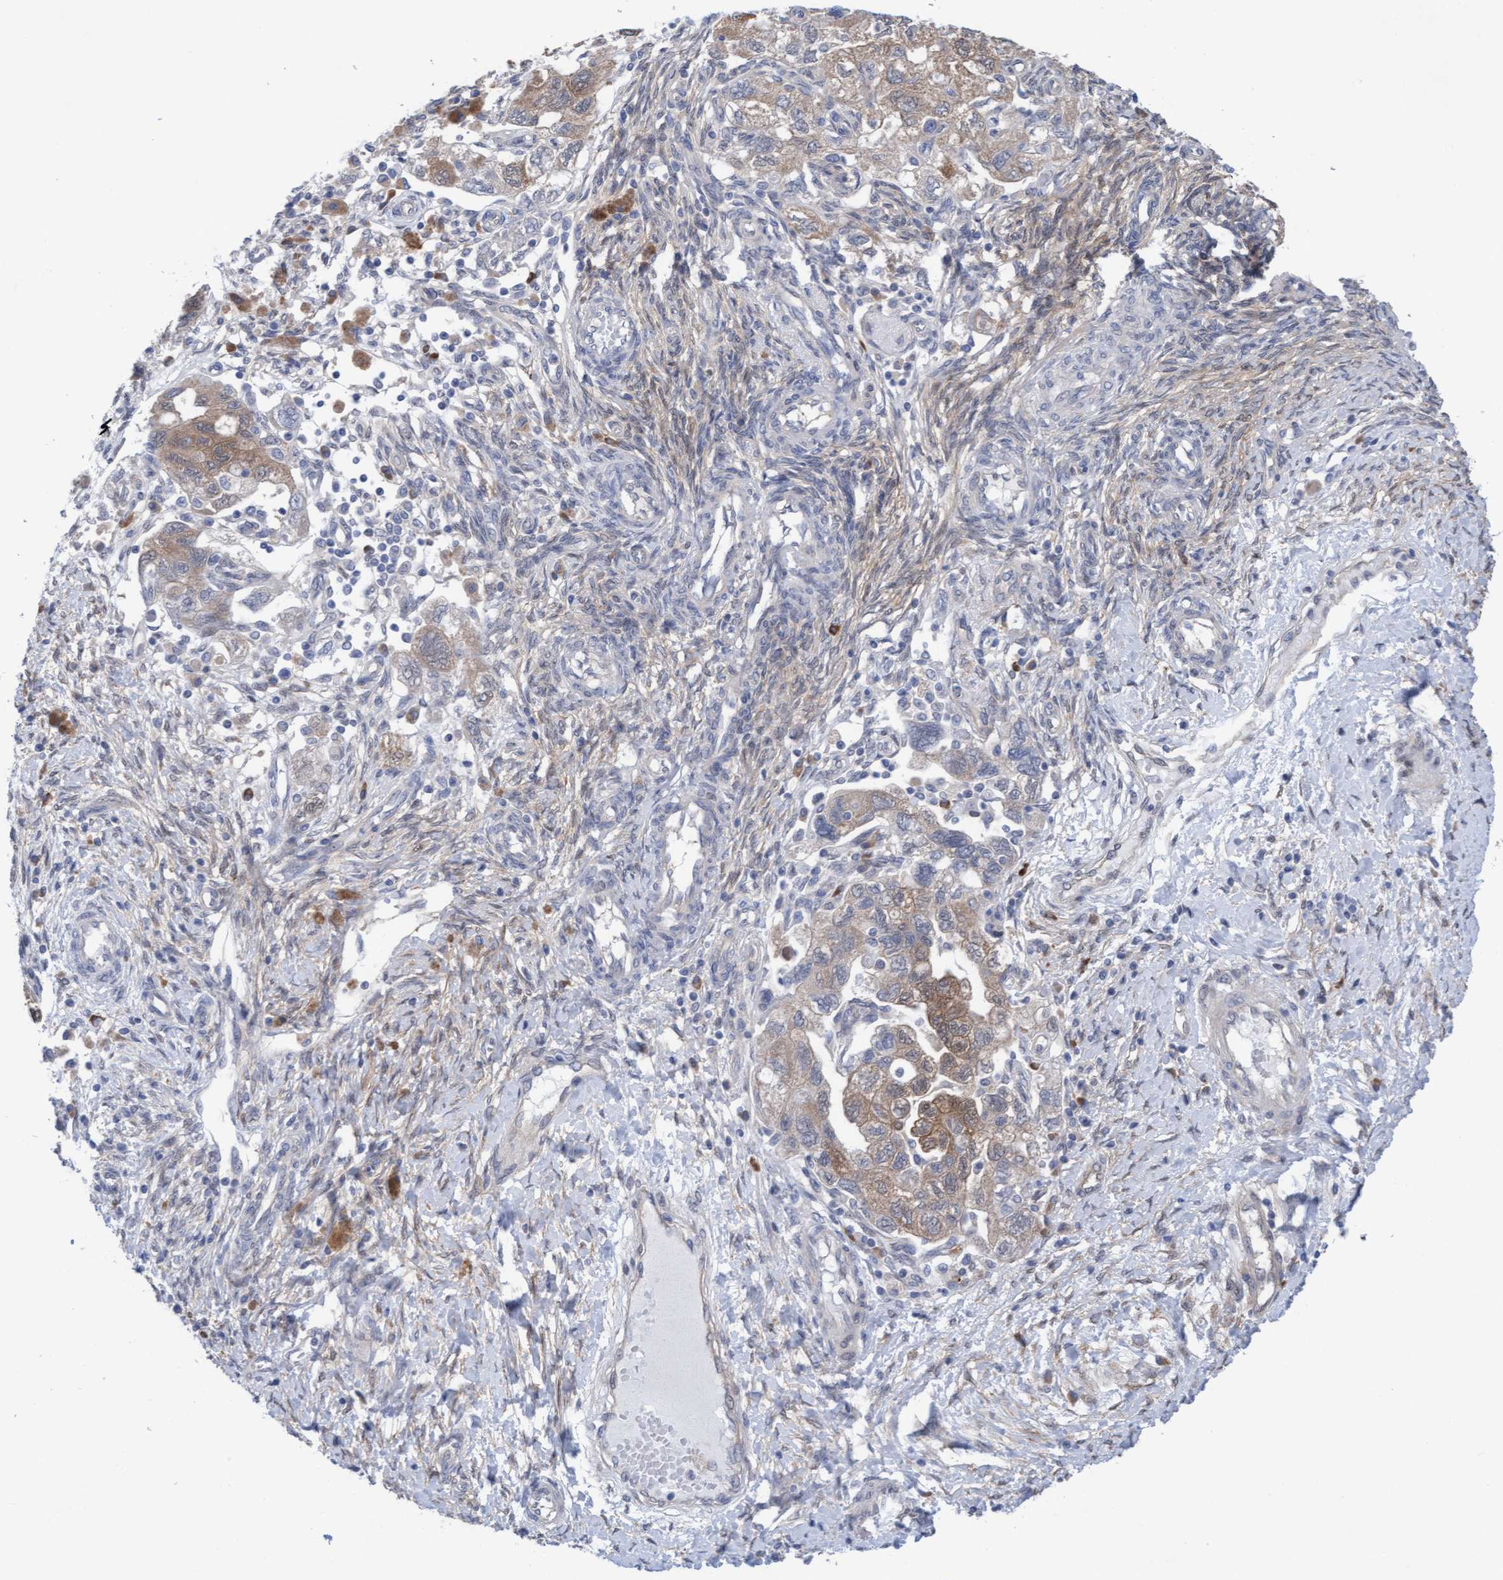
{"staining": {"intensity": "weak", "quantity": ">75%", "location": "cytoplasmic/membranous"}, "tissue": "ovarian cancer", "cell_type": "Tumor cells", "image_type": "cancer", "snomed": [{"axis": "morphology", "description": "Carcinoma, NOS"}, {"axis": "morphology", "description": "Cystadenocarcinoma, serous, NOS"}, {"axis": "topography", "description": "Ovary"}], "caption": "Human ovarian cancer (serous cystadenocarcinoma) stained with a brown dye exhibits weak cytoplasmic/membranous positive staining in about >75% of tumor cells.", "gene": "PLCD1", "patient": {"sex": "female", "age": 69}}